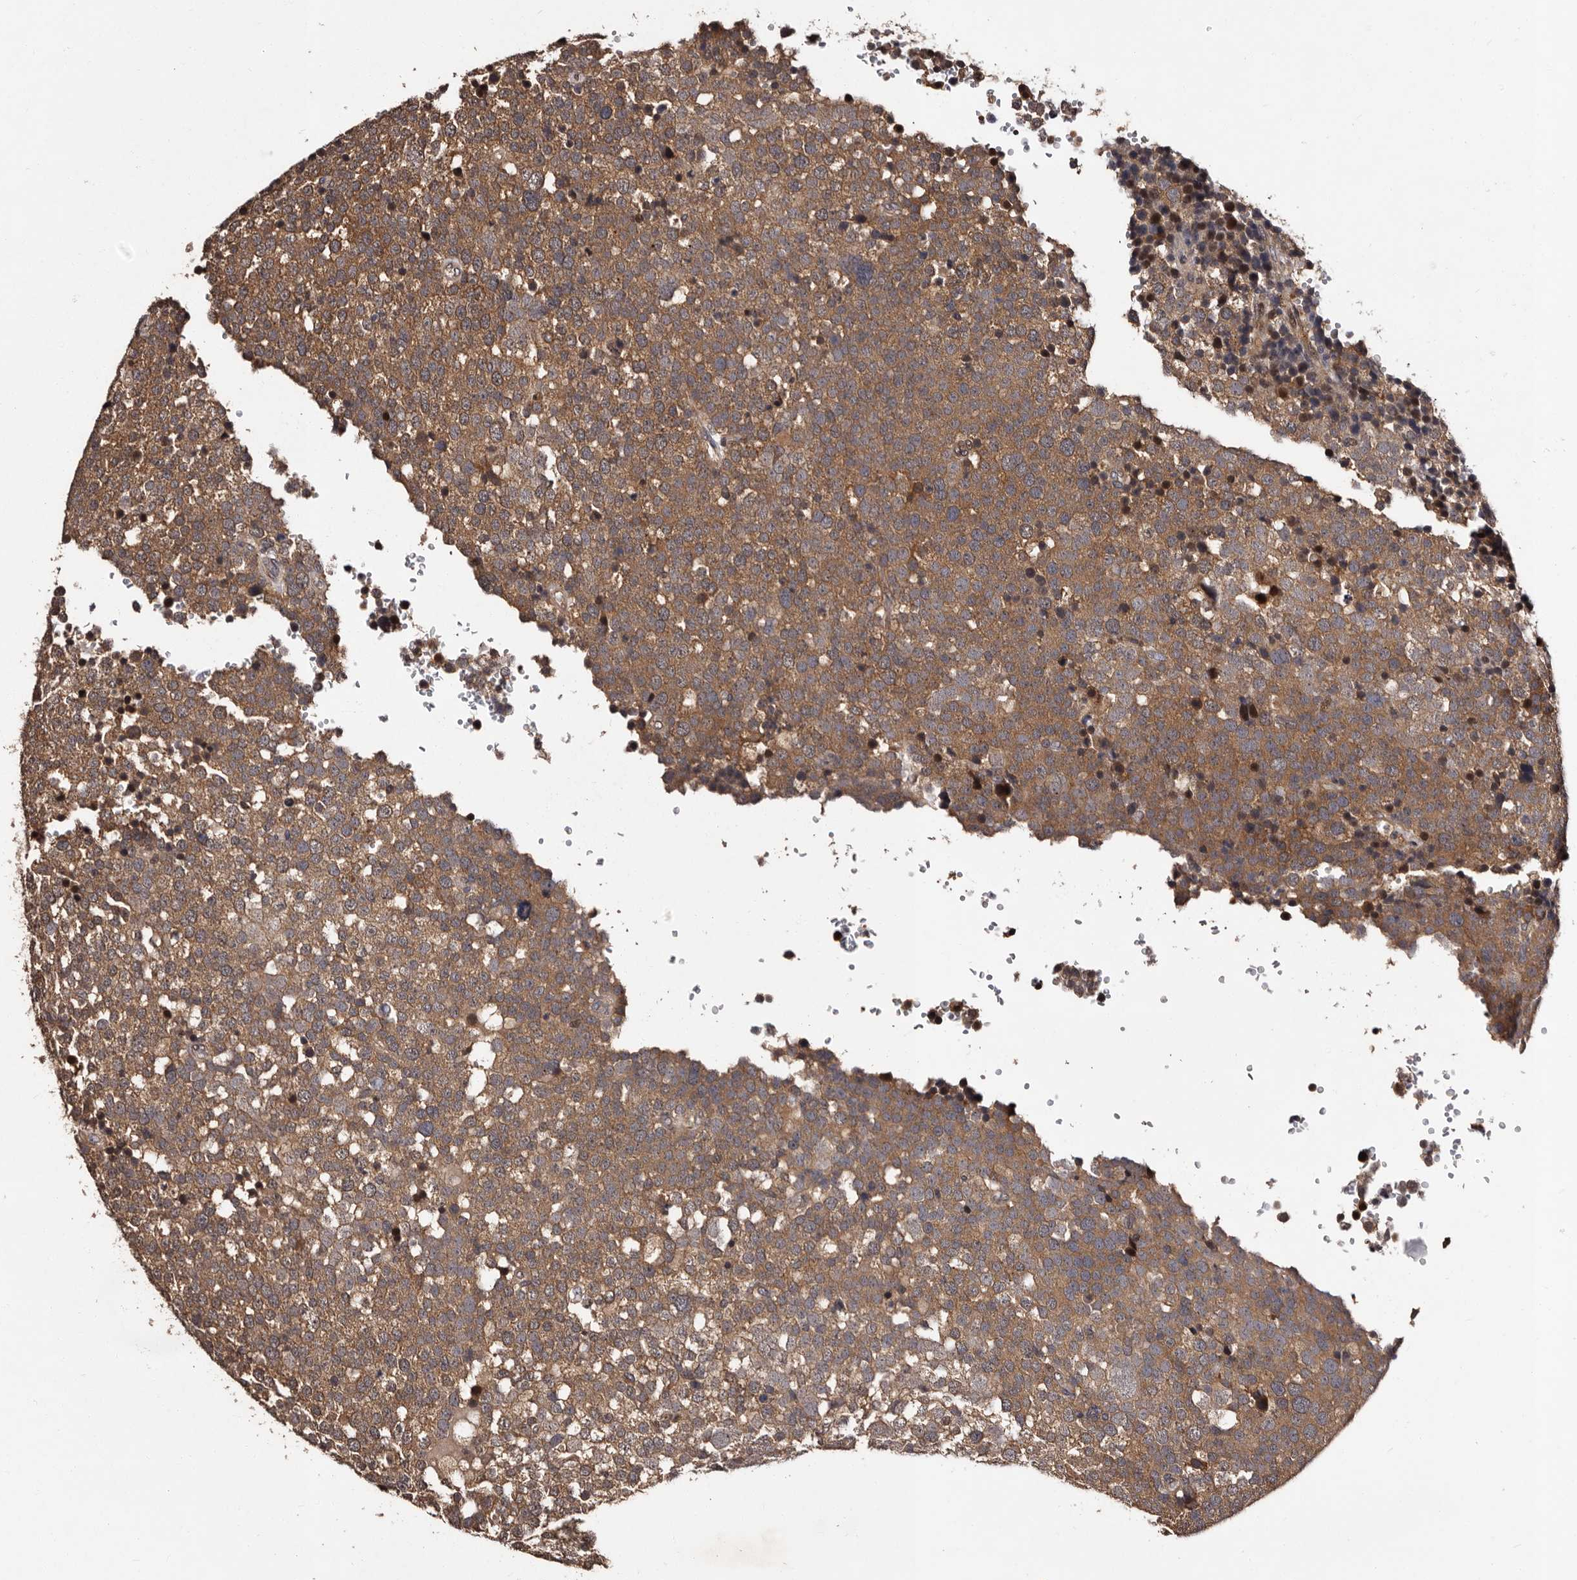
{"staining": {"intensity": "moderate", "quantity": ">75%", "location": "cytoplasmic/membranous"}, "tissue": "testis cancer", "cell_type": "Tumor cells", "image_type": "cancer", "snomed": [{"axis": "morphology", "description": "Seminoma, NOS"}, {"axis": "topography", "description": "Testis"}], "caption": "Testis cancer tissue demonstrates moderate cytoplasmic/membranous staining in about >75% of tumor cells, visualized by immunohistochemistry.", "gene": "MKRN3", "patient": {"sex": "male", "age": 71}}